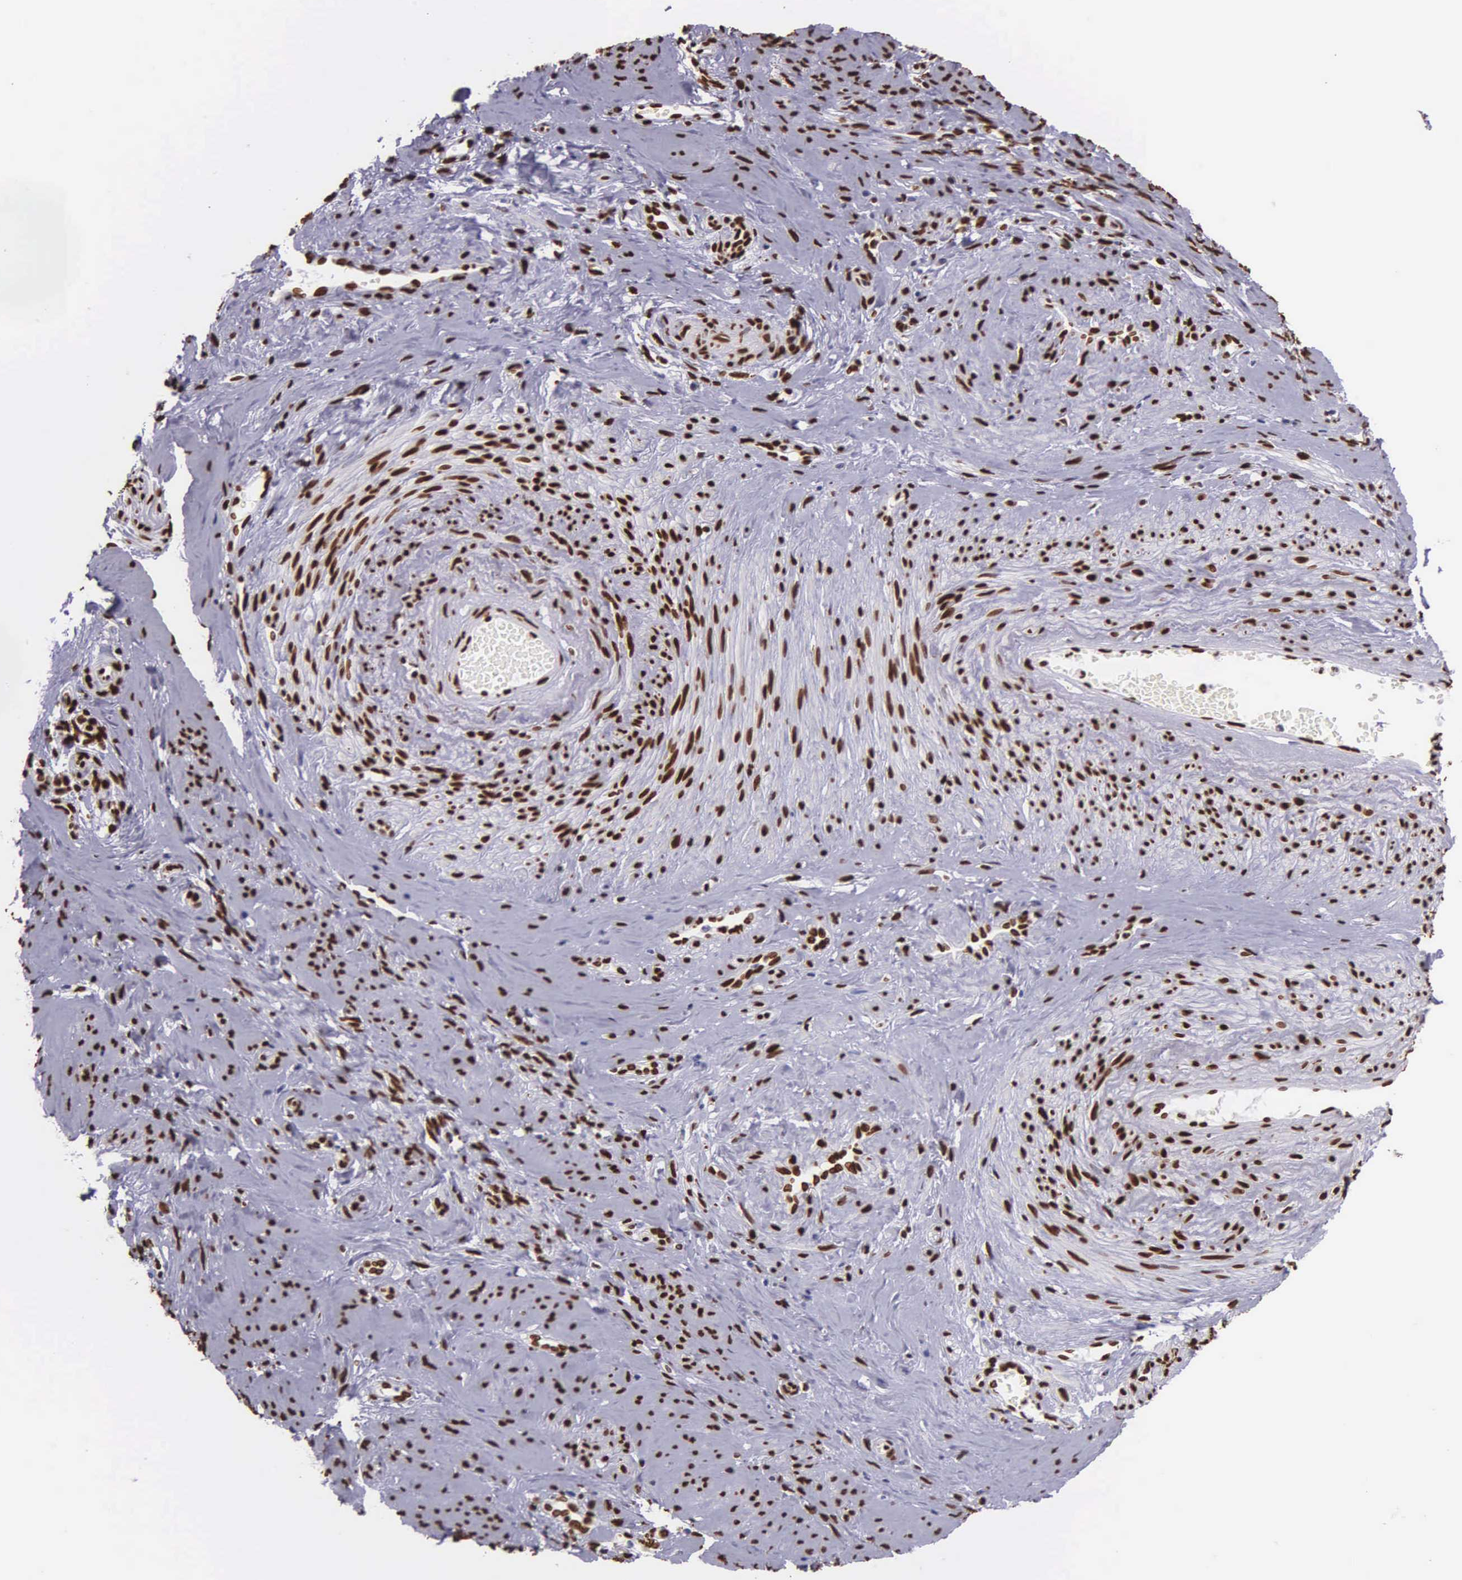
{"staining": {"intensity": "strong", "quantity": ">75%", "location": "nuclear"}, "tissue": "cervical cancer", "cell_type": "Tumor cells", "image_type": "cancer", "snomed": [{"axis": "morphology", "description": "Squamous cell carcinoma, NOS"}, {"axis": "topography", "description": "Cervix"}], "caption": "Protein expression analysis of cervical cancer exhibits strong nuclear expression in approximately >75% of tumor cells.", "gene": "H1-0", "patient": {"sex": "female", "age": 41}}